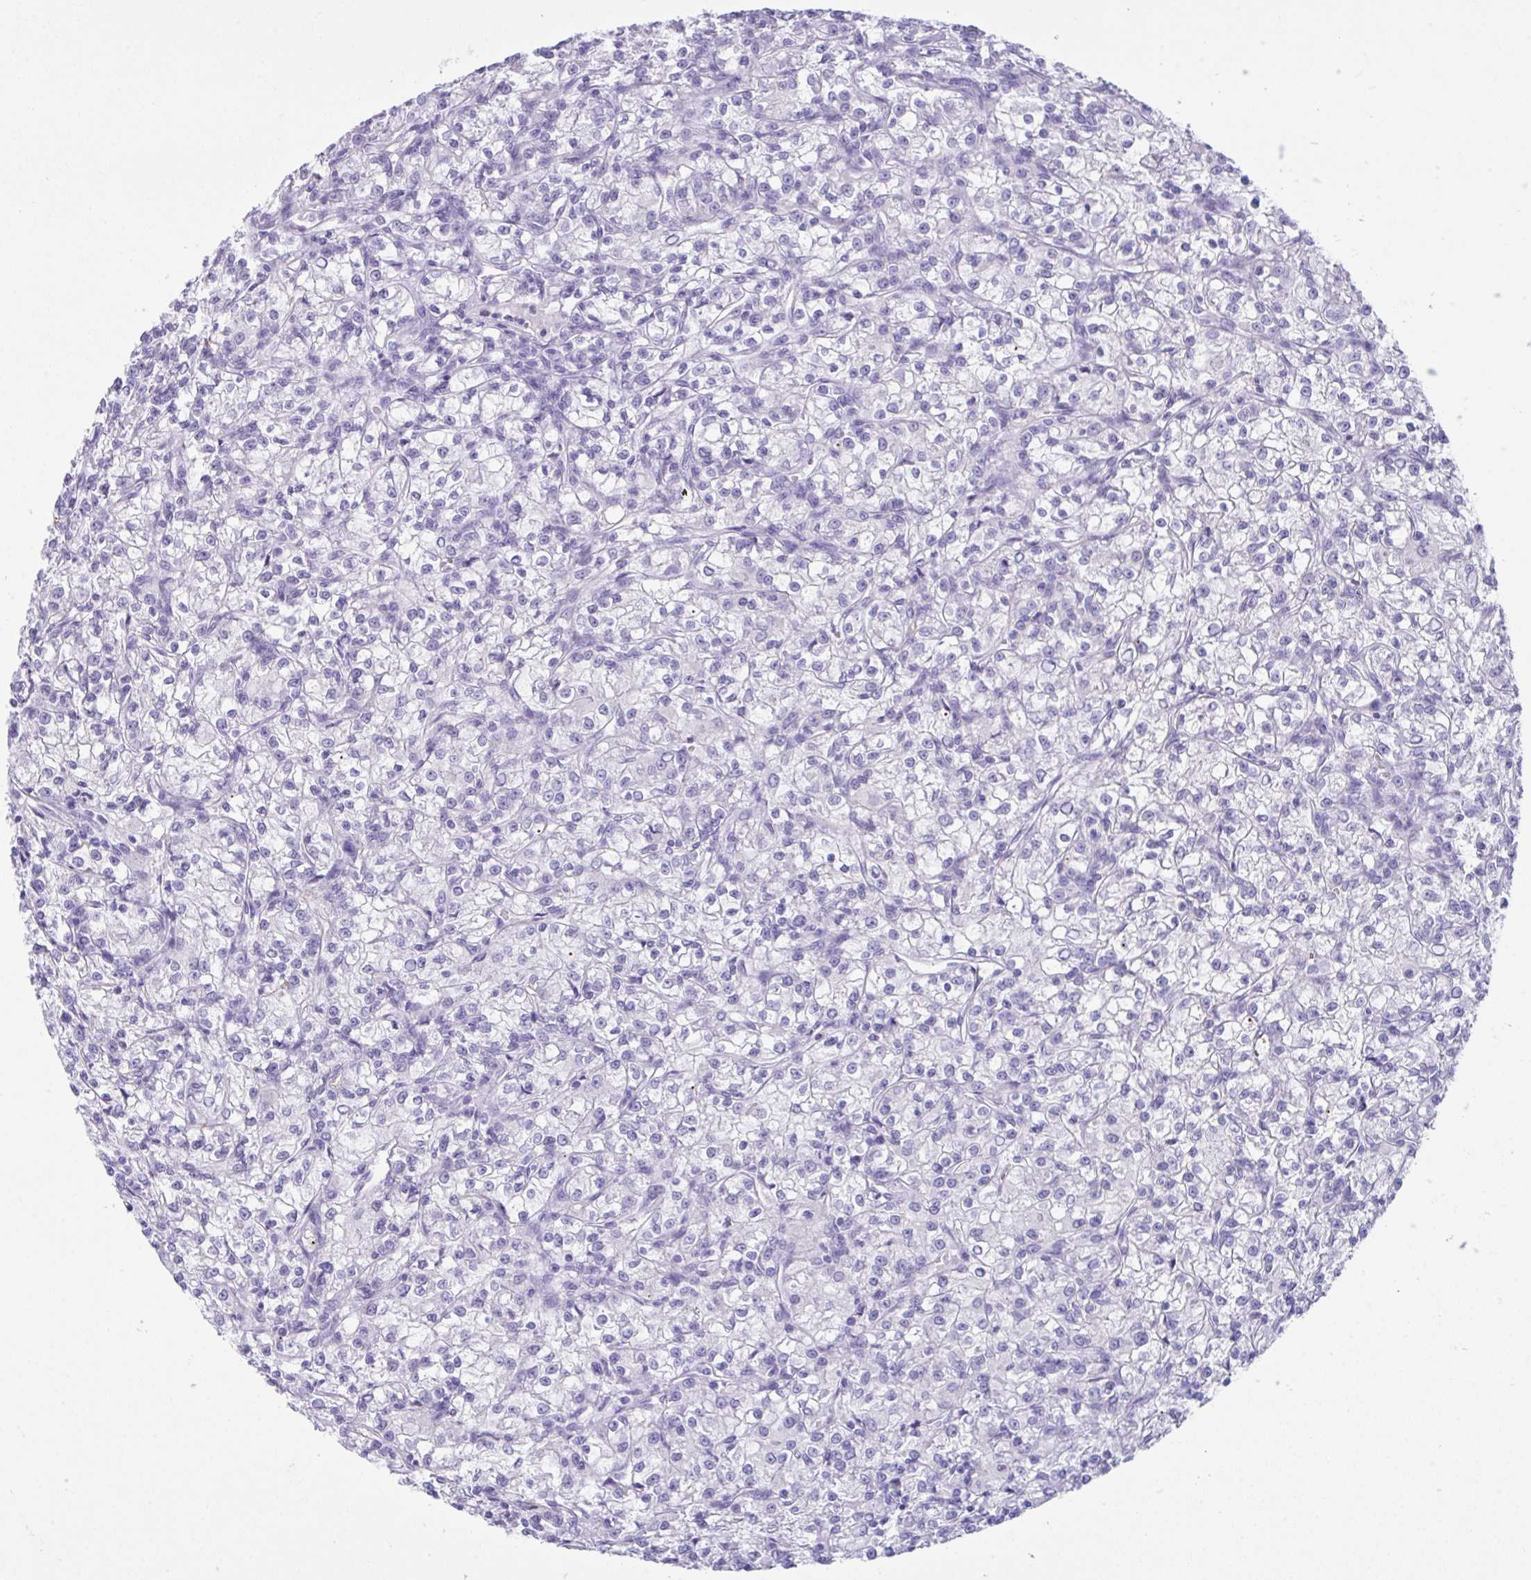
{"staining": {"intensity": "negative", "quantity": "none", "location": "none"}, "tissue": "renal cancer", "cell_type": "Tumor cells", "image_type": "cancer", "snomed": [{"axis": "morphology", "description": "Adenocarcinoma, NOS"}, {"axis": "topography", "description": "Kidney"}], "caption": "High power microscopy micrograph of an immunohistochemistry (IHC) photomicrograph of renal cancer, revealing no significant expression in tumor cells. (Brightfield microscopy of DAB (3,3'-diaminobenzidine) IHC at high magnification).", "gene": "PSCA", "patient": {"sex": "female", "age": 59}}